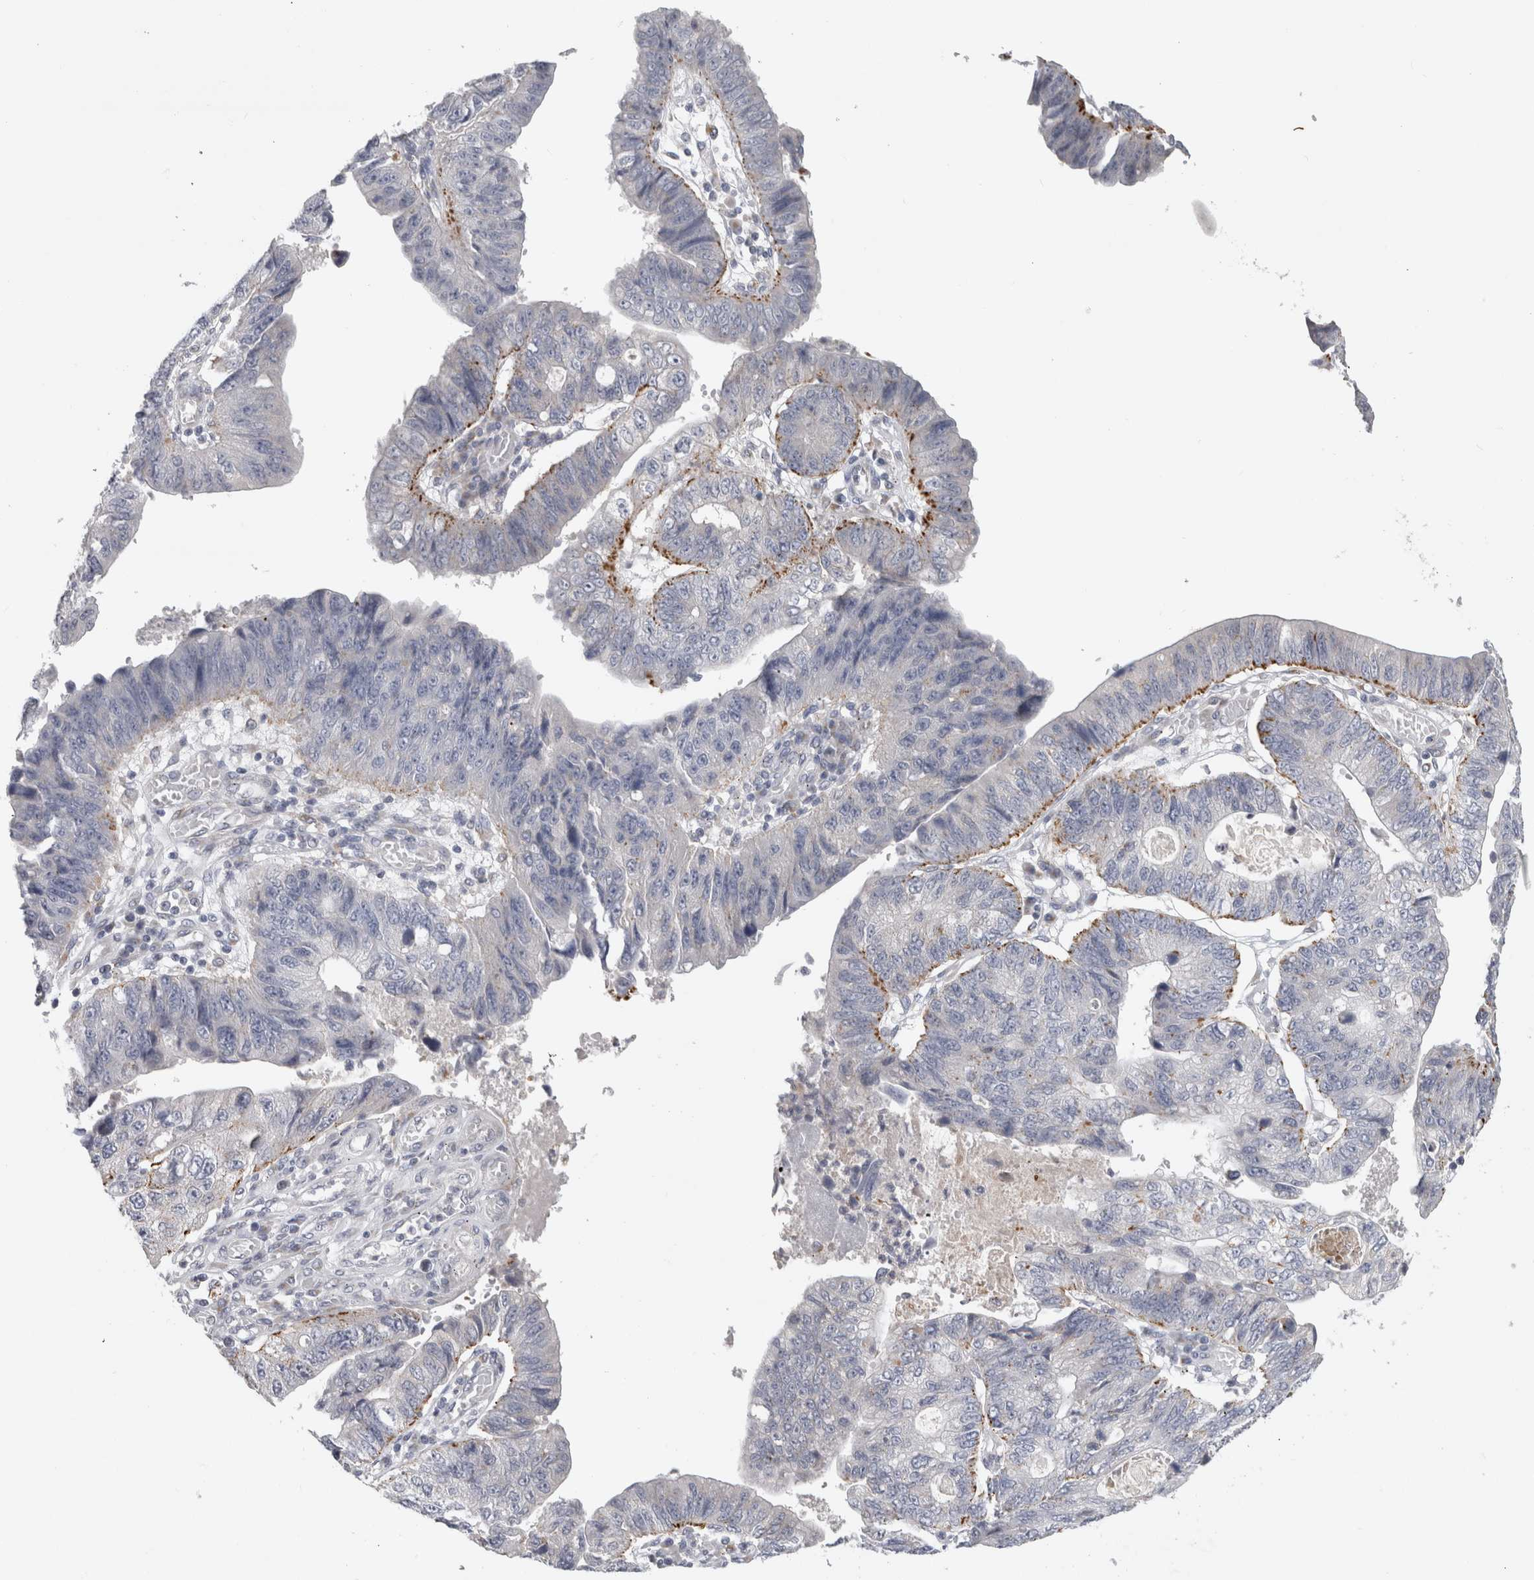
{"staining": {"intensity": "strong", "quantity": "<25%", "location": "cytoplasmic/membranous"}, "tissue": "stomach cancer", "cell_type": "Tumor cells", "image_type": "cancer", "snomed": [{"axis": "morphology", "description": "Adenocarcinoma, NOS"}, {"axis": "topography", "description": "Stomach"}], "caption": "Stomach cancer stained with DAB IHC displays medium levels of strong cytoplasmic/membranous staining in about <25% of tumor cells.", "gene": "MGAT1", "patient": {"sex": "male", "age": 59}}